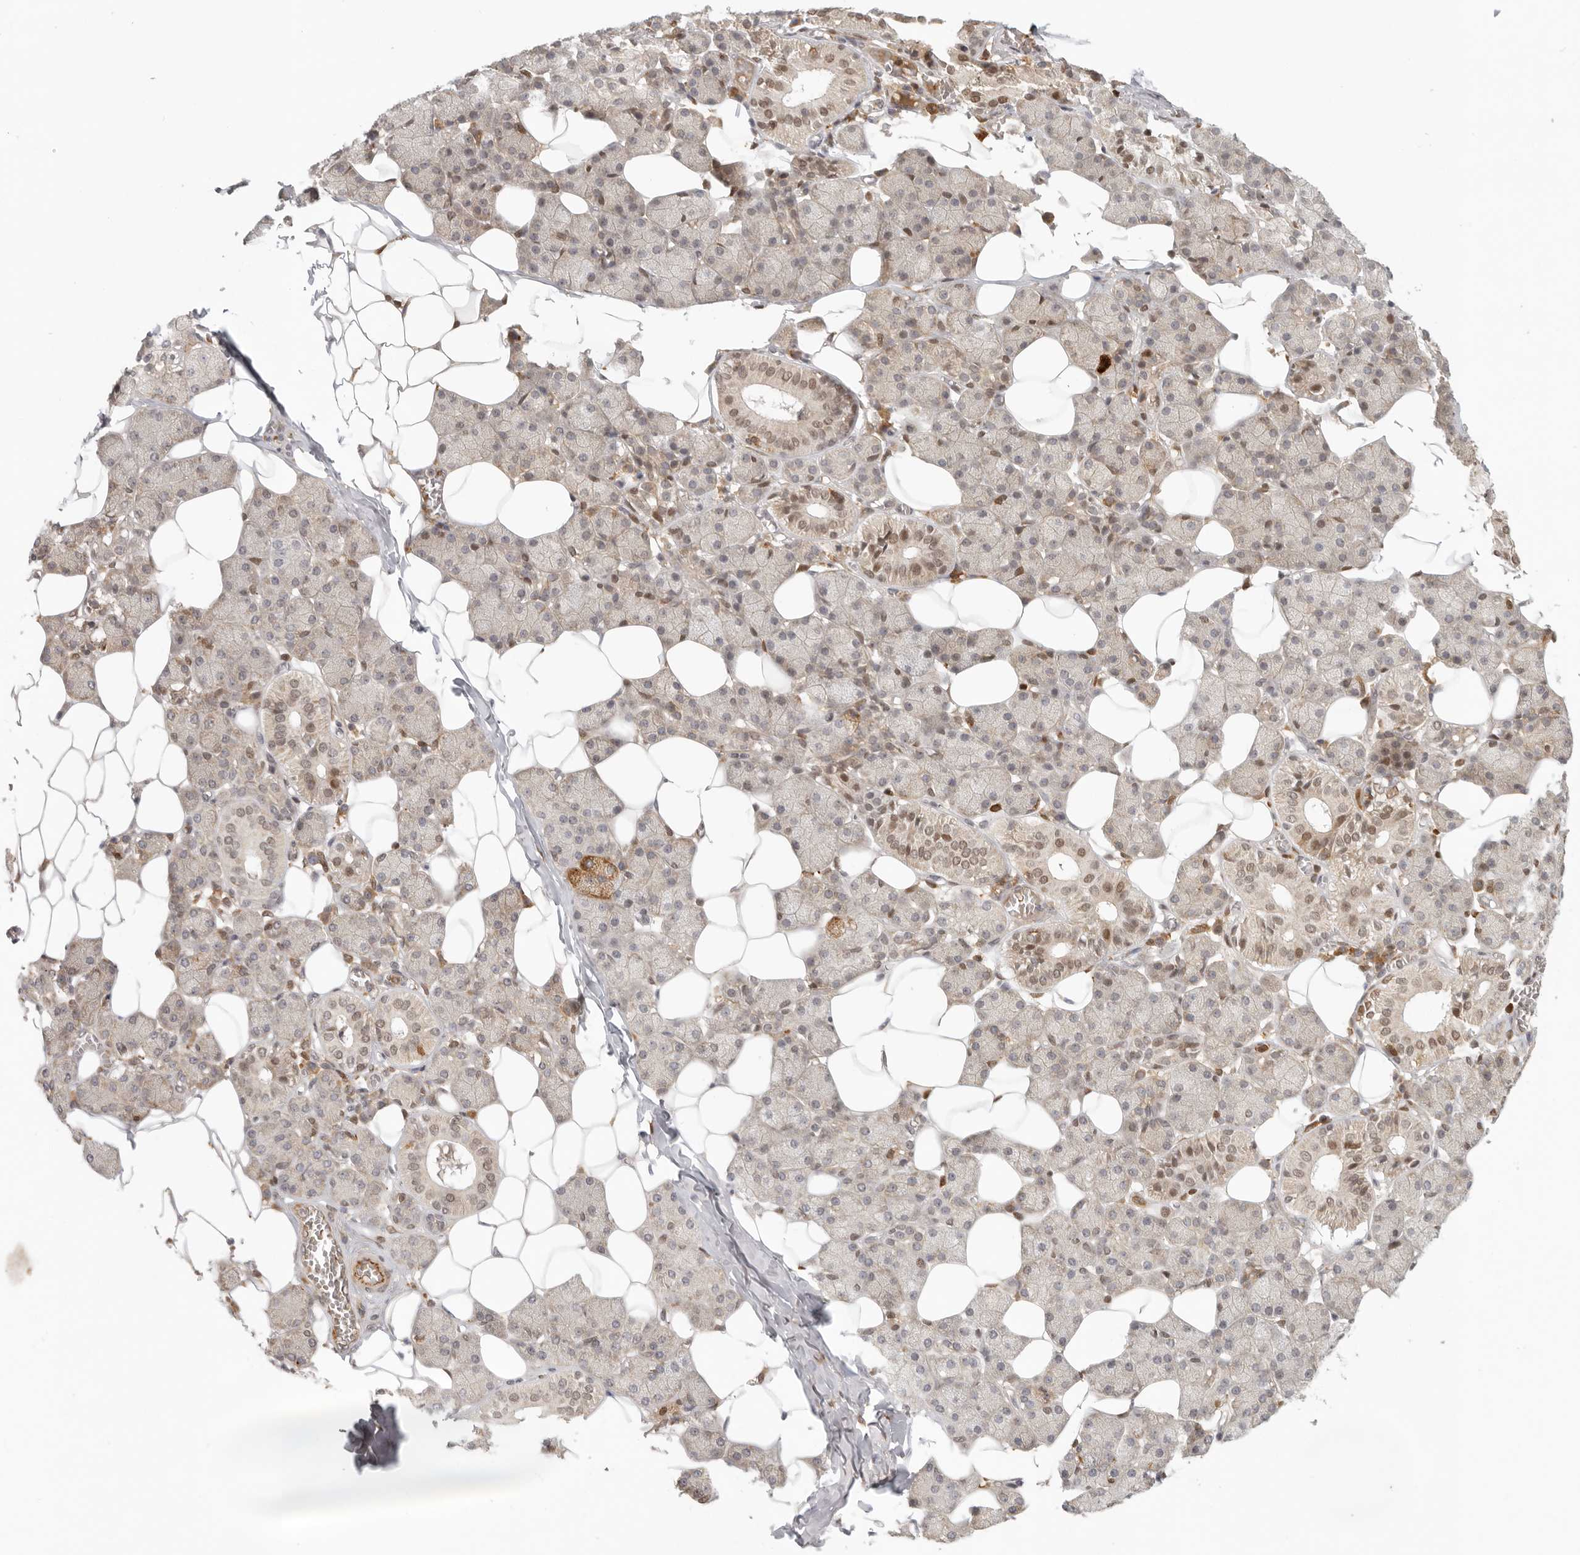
{"staining": {"intensity": "moderate", "quantity": "25%-75%", "location": "cytoplasmic/membranous,nuclear"}, "tissue": "salivary gland", "cell_type": "Glandular cells", "image_type": "normal", "snomed": [{"axis": "morphology", "description": "Normal tissue, NOS"}, {"axis": "topography", "description": "Salivary gland"}], "caption": "This photomicrograph shows normal salivary gland stained with IHC to label a protein in brown. The cytoplasmic/membranous,nuclear of glandular cells show moderate positivity for the protein. Nuclei are counter-stained blue.", "gene": "AHDC1", "patient": {"sex": "female", "age": 33}}